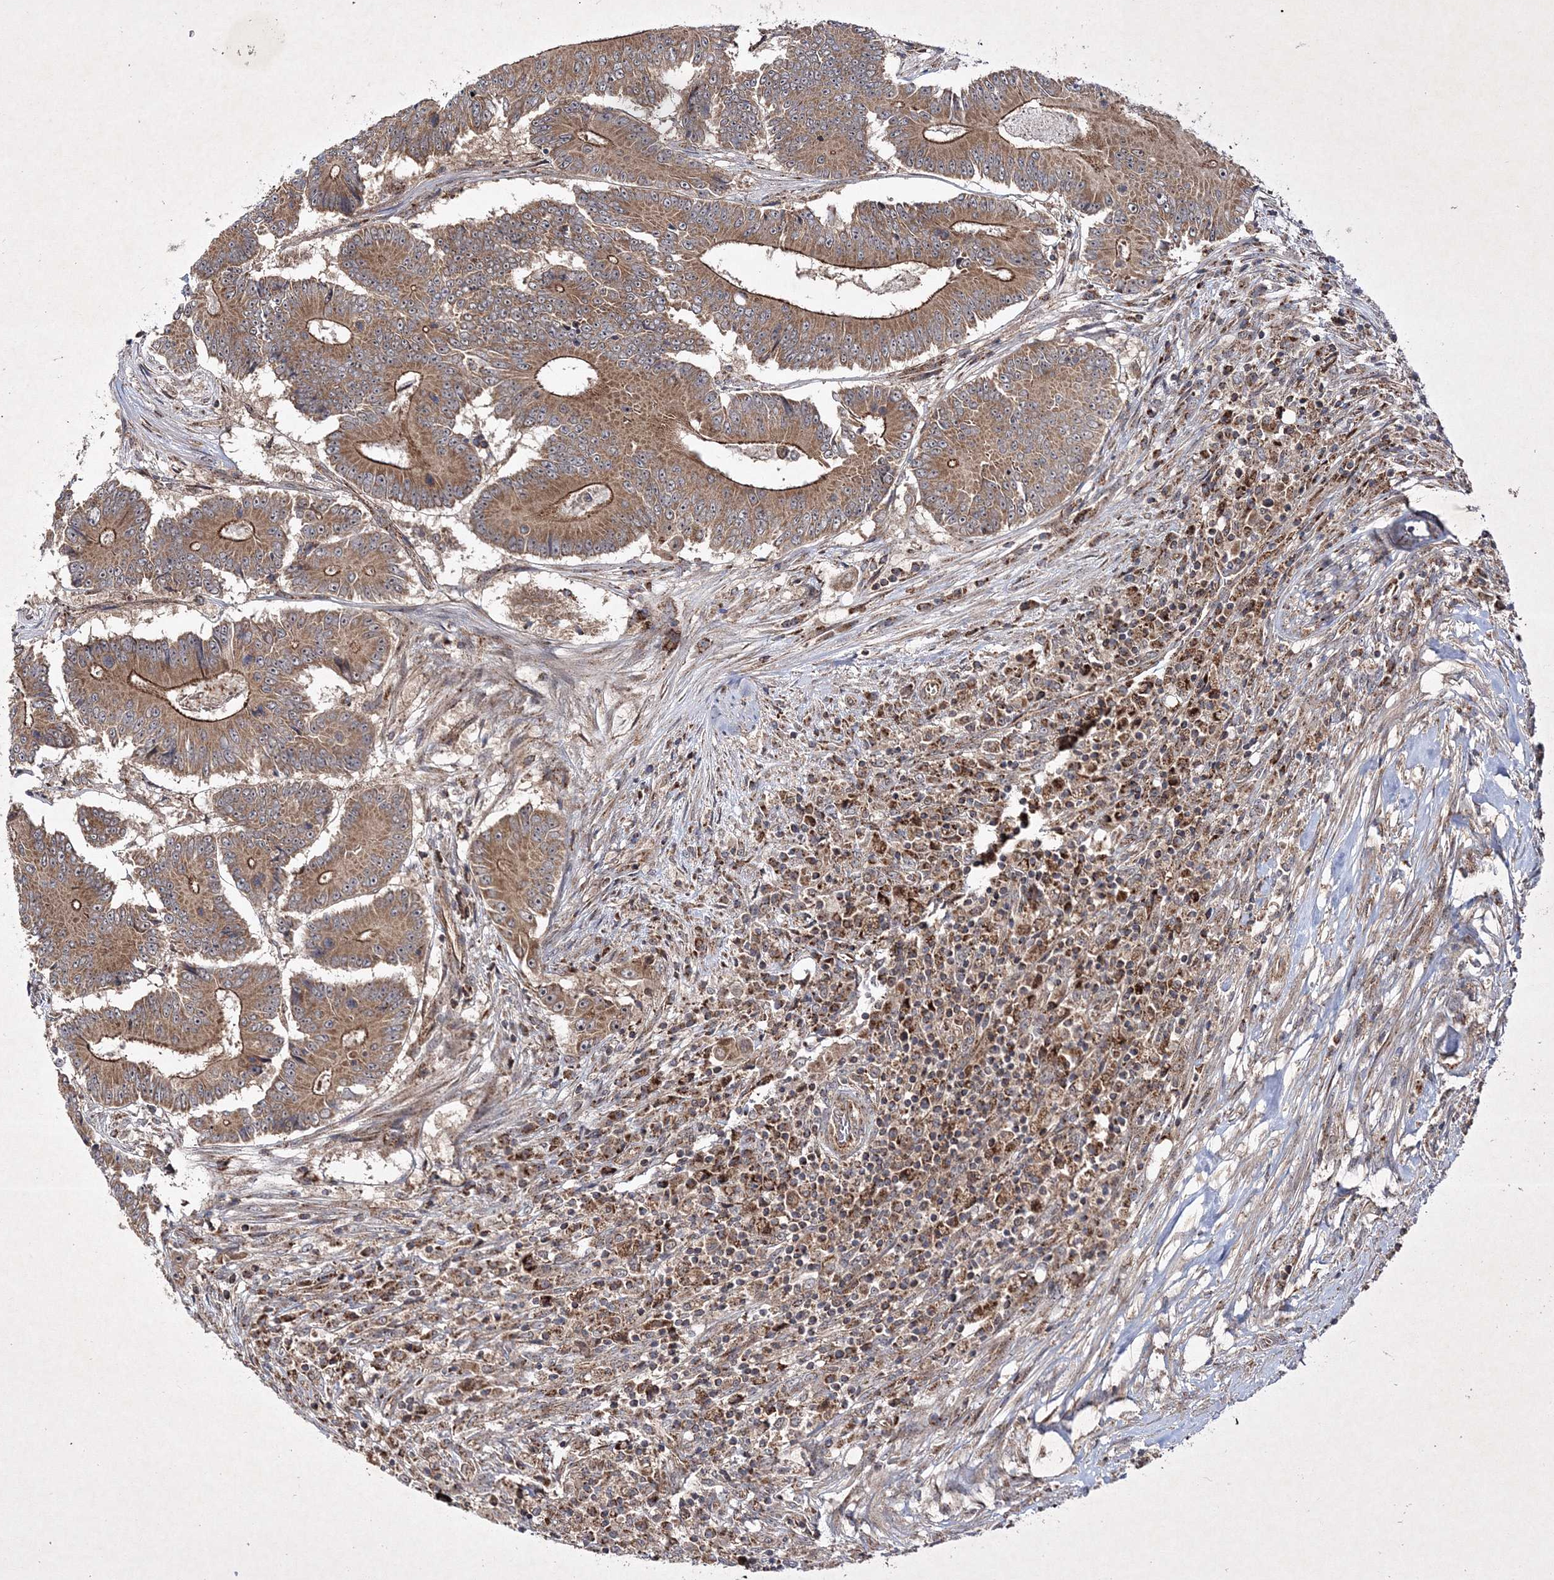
{"staining": {"intensity": "moderate", "quantity": ">75%", "location": "cytoplasmic/membranous"}, "tissue": "colorectal cancer", "cell_type": "Tumor cells", "image_type": "cancer", "snomed": [{"axis": "morphology", "description": "Adenocarcinoma, NOS"}, {"axis": "topography", "description": "Colon"}], "caption": "Immunohistochemical staining of human adenocarcinoma (colorectal) shows medium levels of moderate cytoplasmic/membranous expression in approximately >75% of tumor cells.", "gene": "SCRN3", "patient": {"sex": "male", "age": 83}}